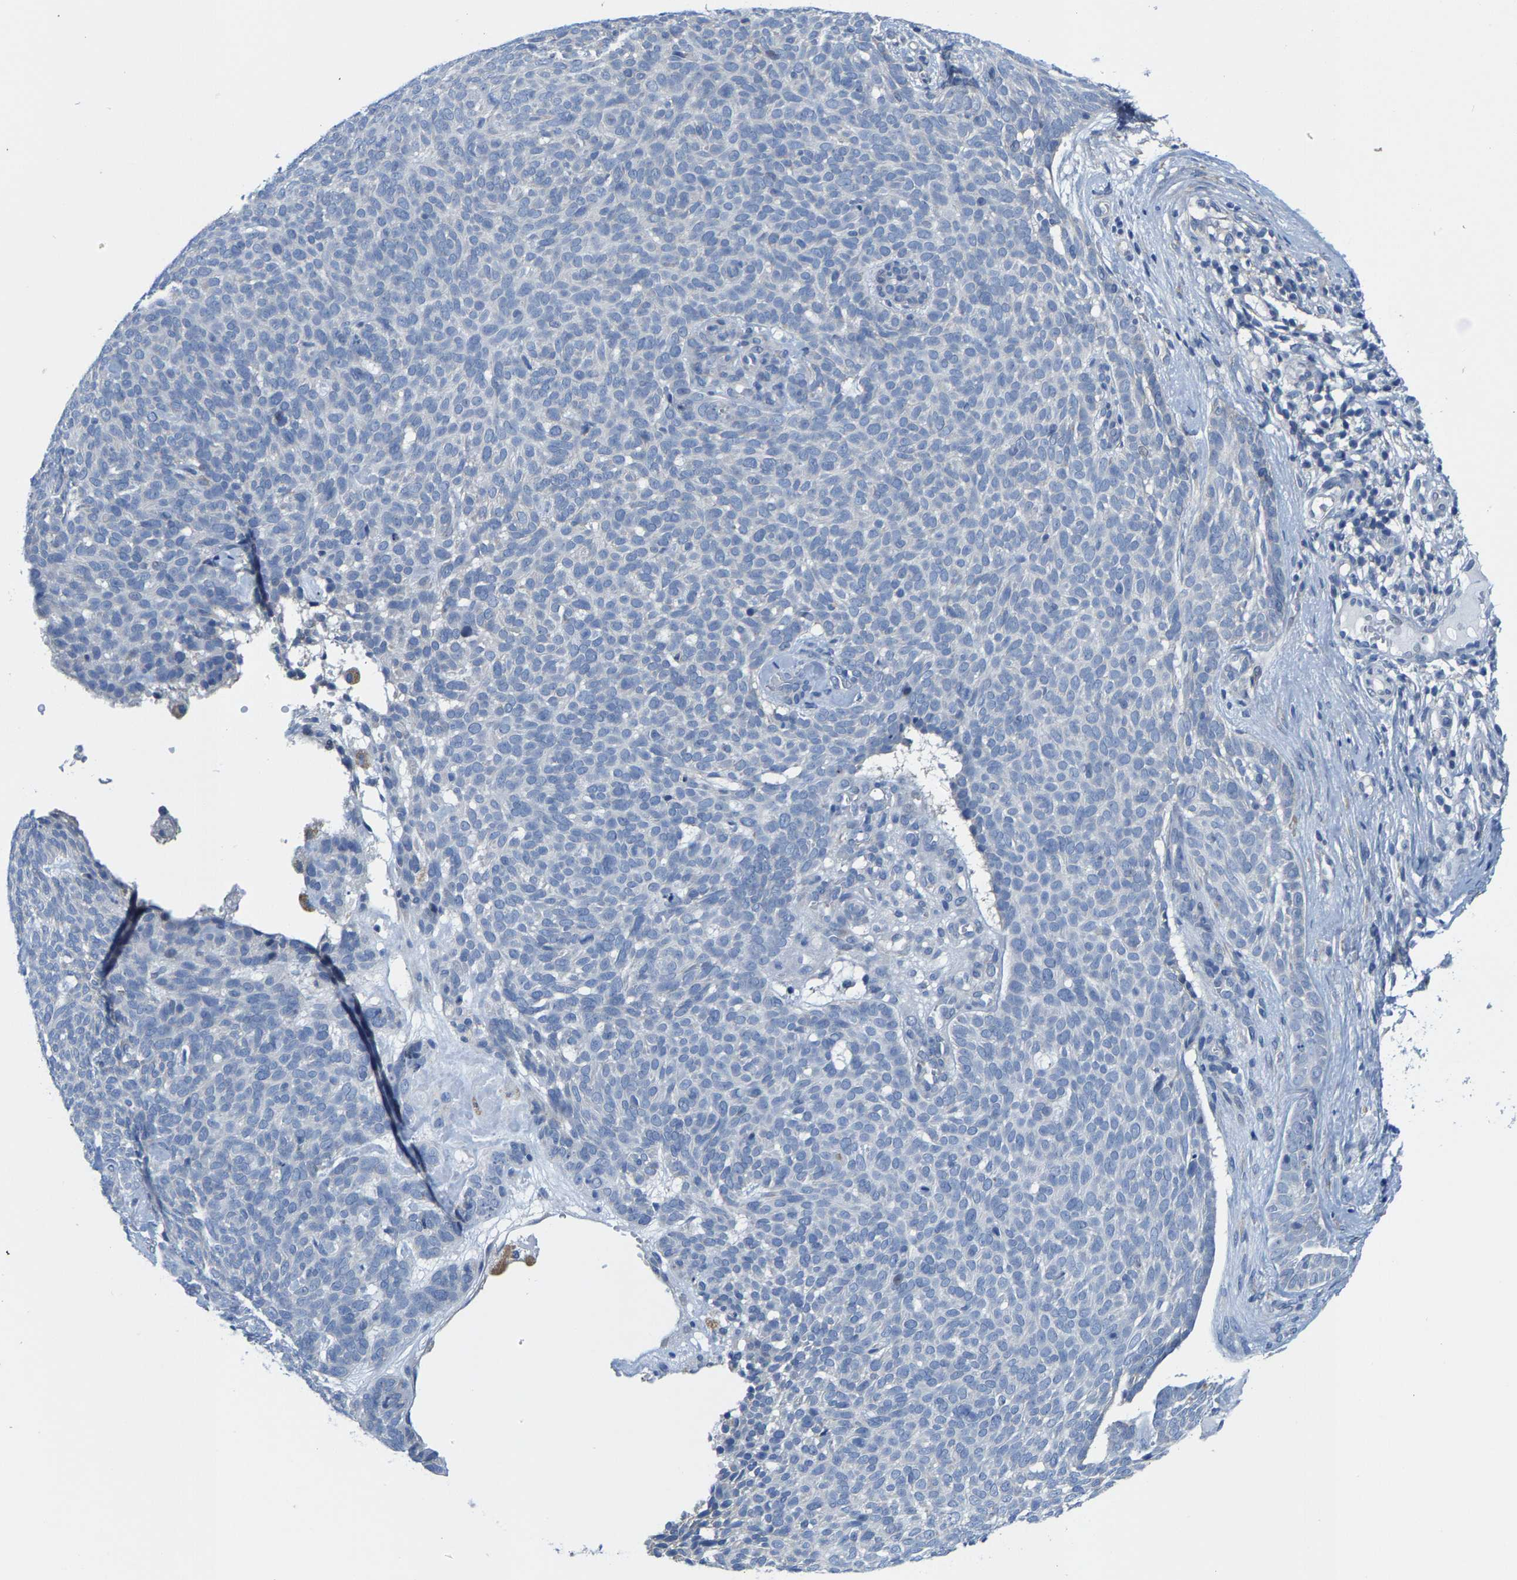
{"staining": {"intensity": "negative", "quantity": "none", "location": "none"}, "tissue": "skin cancer", "cell_type": "Tumor cells", "image_type": "cancer", "snomed": [{"axis": "morphology", "description": "Basal cell carcinoma"}, {"axis": "topography", "description": "Skin"}], "caption": "Skin cancer (basal cell carcinoma) was stained to show a protein in brown. There is no significant positivity in tumor cells.", "gene": "KLHL1", "patient": {"sex": "male", "age": 61}}